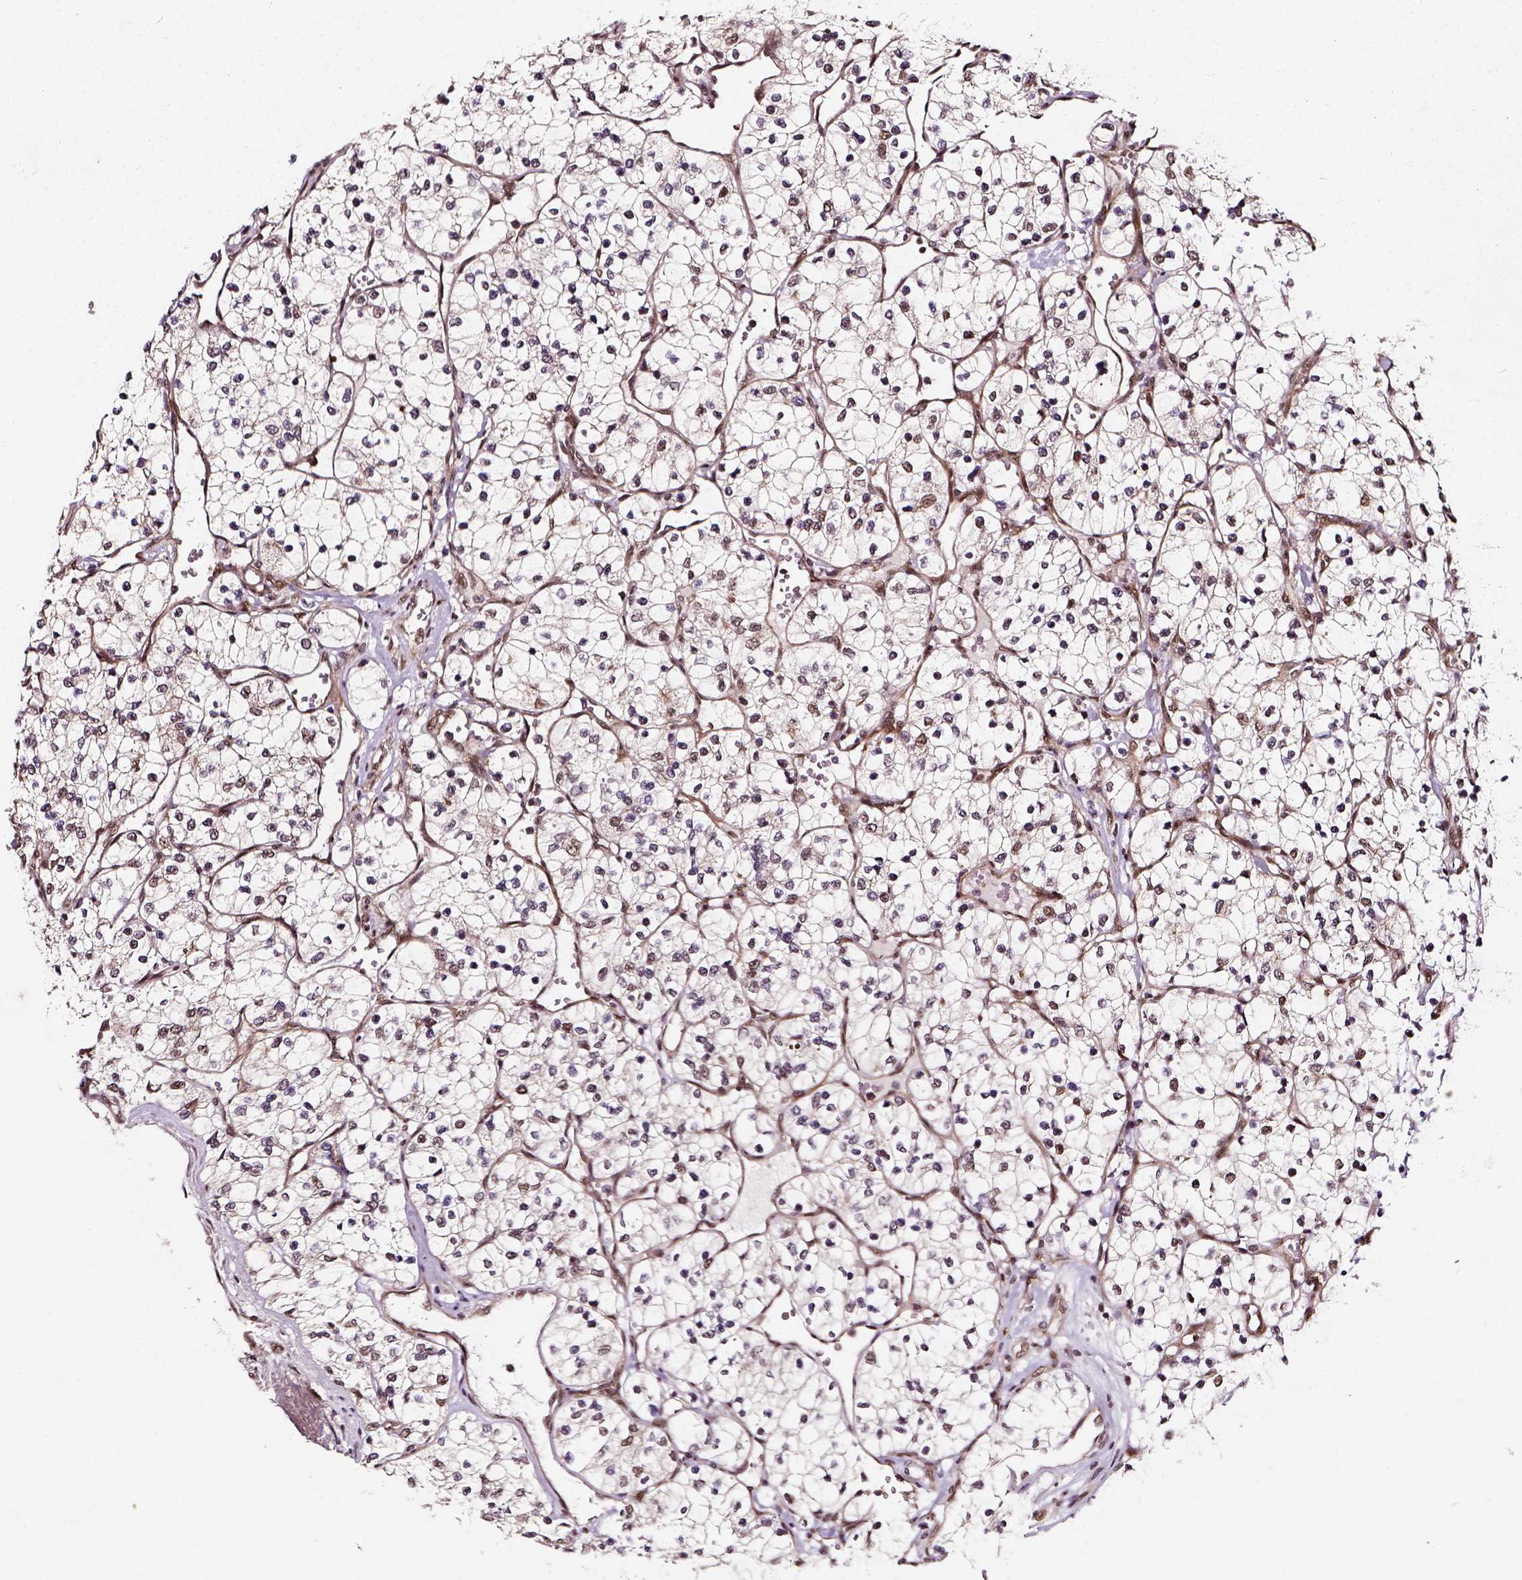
{"staining": {"intensity": "moderate", "quantity": "<25%", "location": "nuclear"}, "tissue": "renal cancer", "cell_type": "Tumor cells", "image_type": "cancer", "snomed": [{"axis": "morphology", "description": "Adenocarcinoma, NOS"}, {"axis": "topography", "description": "Kidney"}], "caption": "Renal cancer (adenocarcinoma) tissue exhibits moderate nuclear positivity in approximately <25% of tumor cells The staining is performed using DAB (3,3'-diaminobenzidine) brown chromogen to label protein expression. The nuclei are counter-stained blue using hematoxylin.", "gene": "NACC1", "patient": {"sex": "female", "age": 69}}